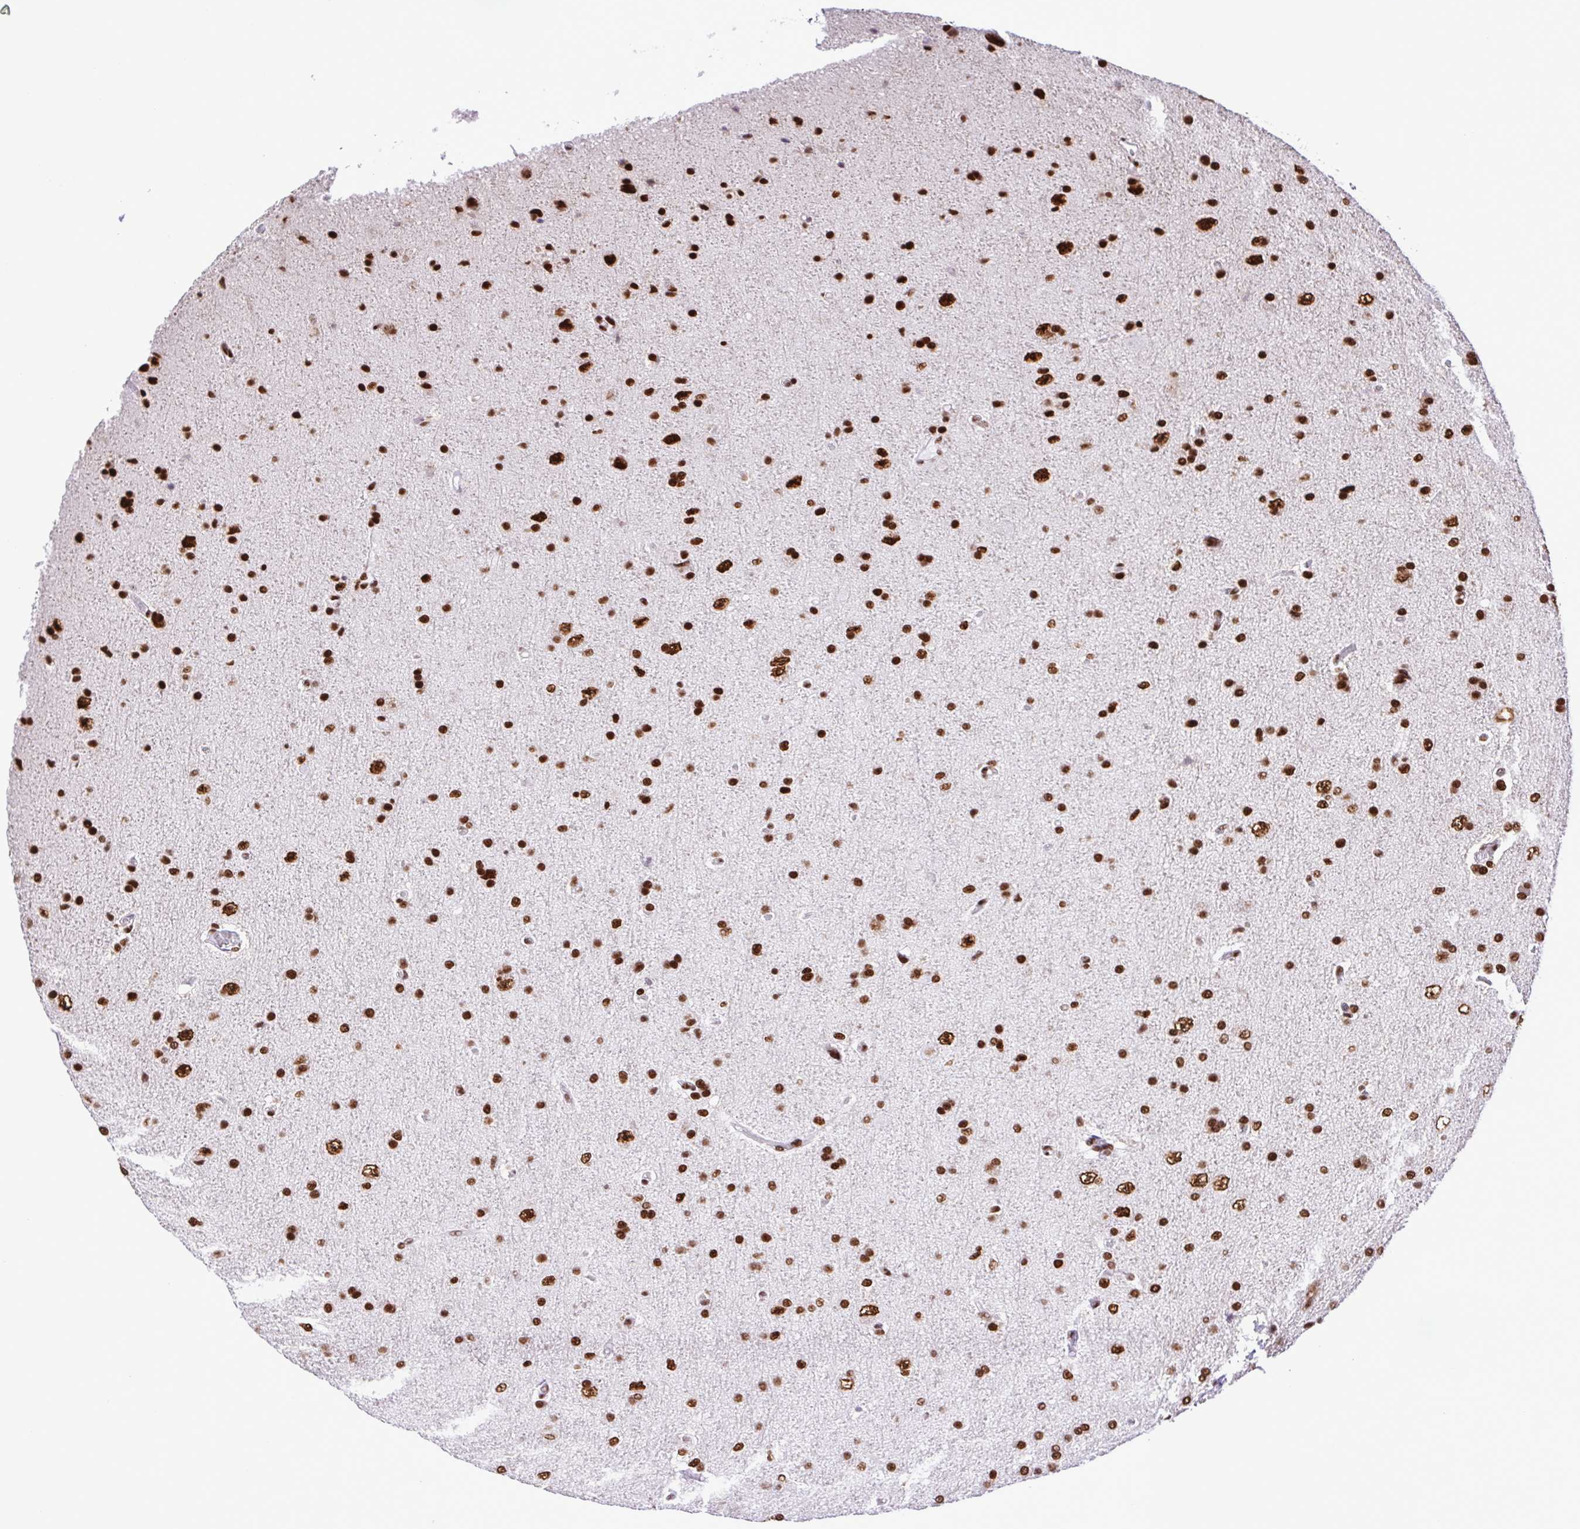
{"staining": {"intensity": "strong", "quantity": ">75%", "location": "nuclear"}, "tissue": "glioma", "cell_type": "Tumor cells", "image_type": "cancer", "snomed": [{"axis": "morphology", "description": "Glioma, malignant, High grade"}, {"axis": "topography", "description": "Cerebral cortex"}], "caption": "Malignant glioma (high-grade) was stained to show a protein in brown. There is high levels of strong nuclear staining in about >75% of tumor cells.", "gene": "TRIM28", "patient": {"sex": "male", "age": 70}}